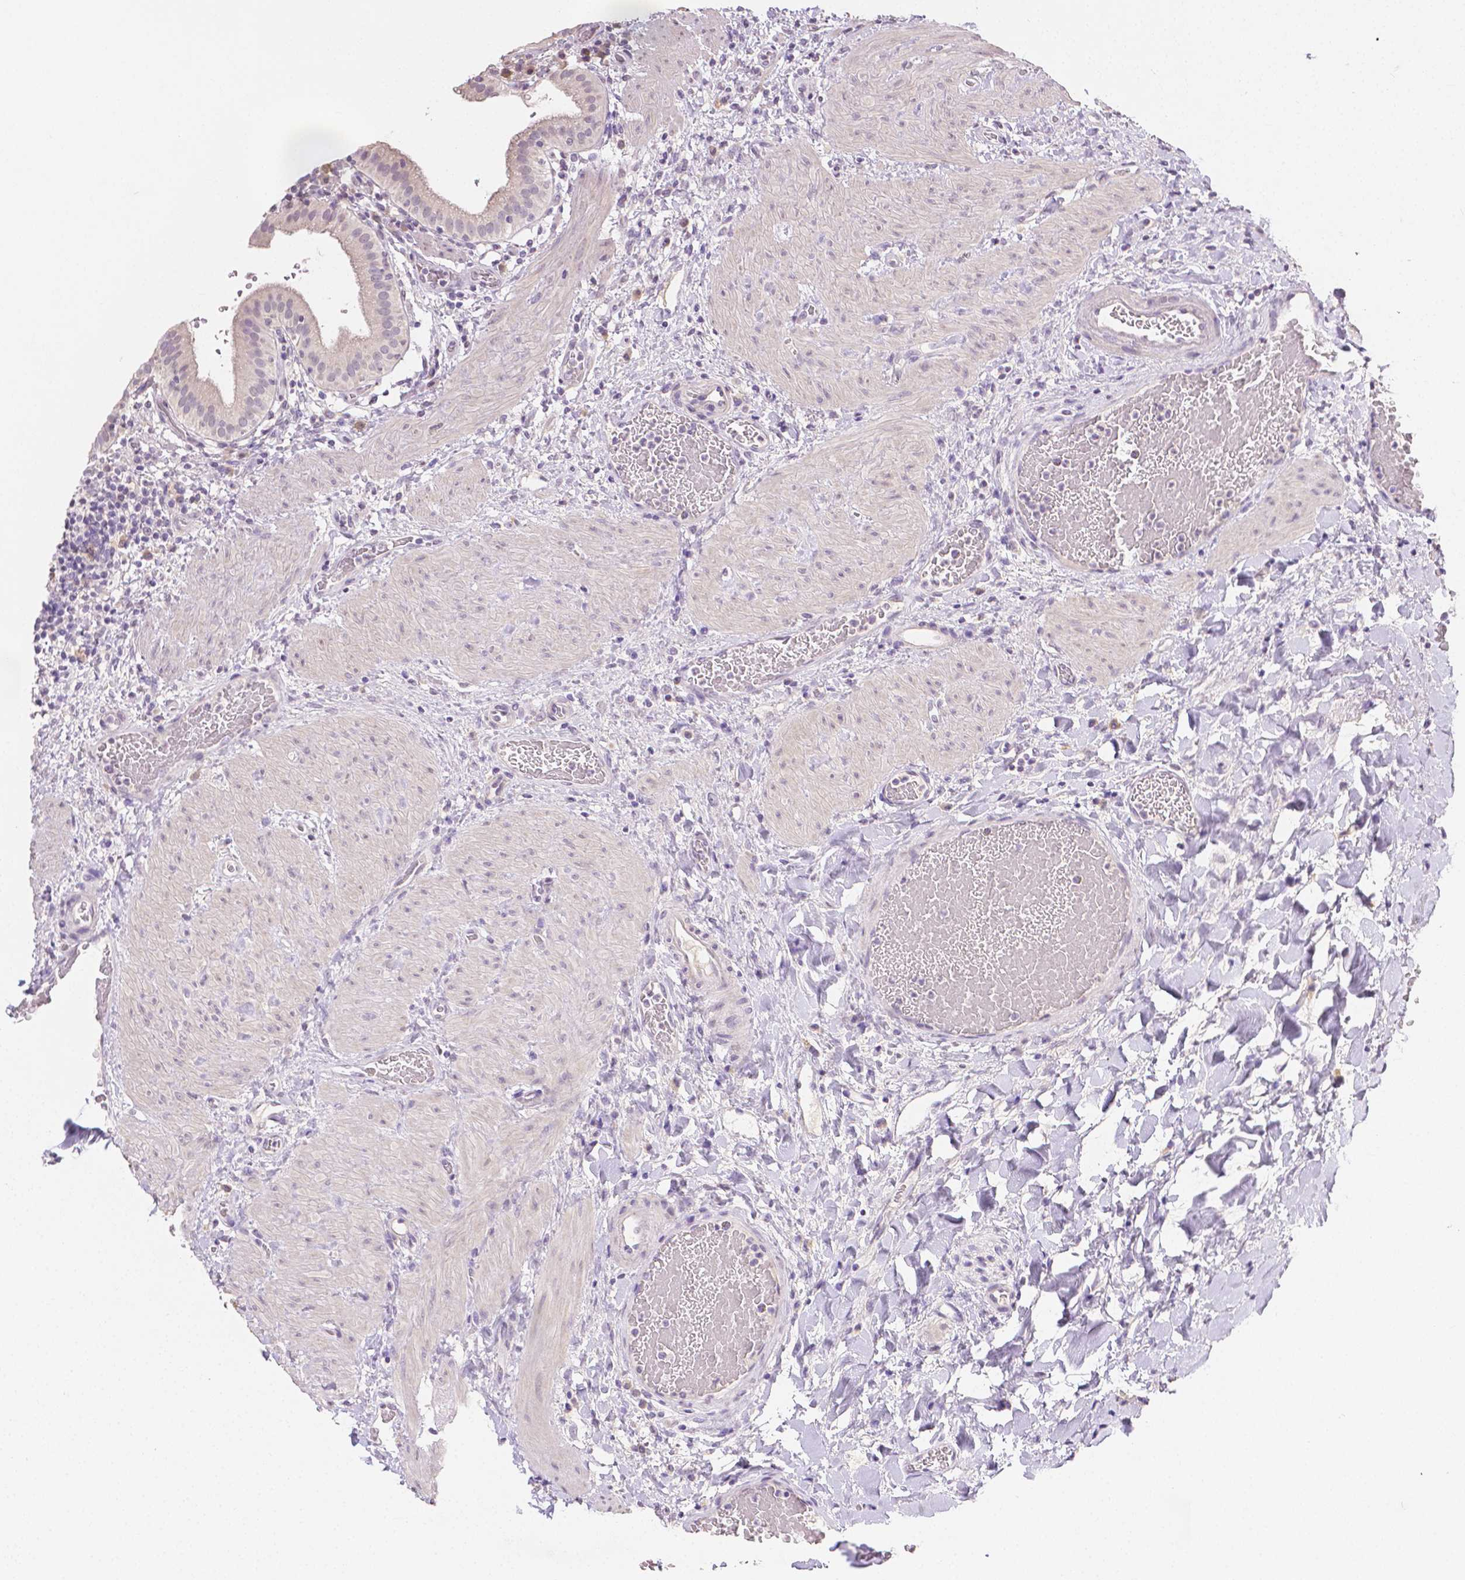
{"staining": {"intensity": "weak", "quantity": "<25%", "location": "cytoplasmic/membranous"}, "tissue": "gallbladder", "cell_type": "Glandular cells", "image_type": "normal", "snomed": [{"axis": "morphology", "description": "Normal tissue, NOS"}, {"axis": "topography", "description": "Gallbladder"}], "caption": "The micrograph shows no staining of glandular cells in unremarkable gallbladder. (Brightfield microscopy of DAB (3,3'-diaminobenzidine) immunohistochemistry (IHC) at high magnification).", "gene": "TGM1", "patient": {"sex": "male", "age": 26}}